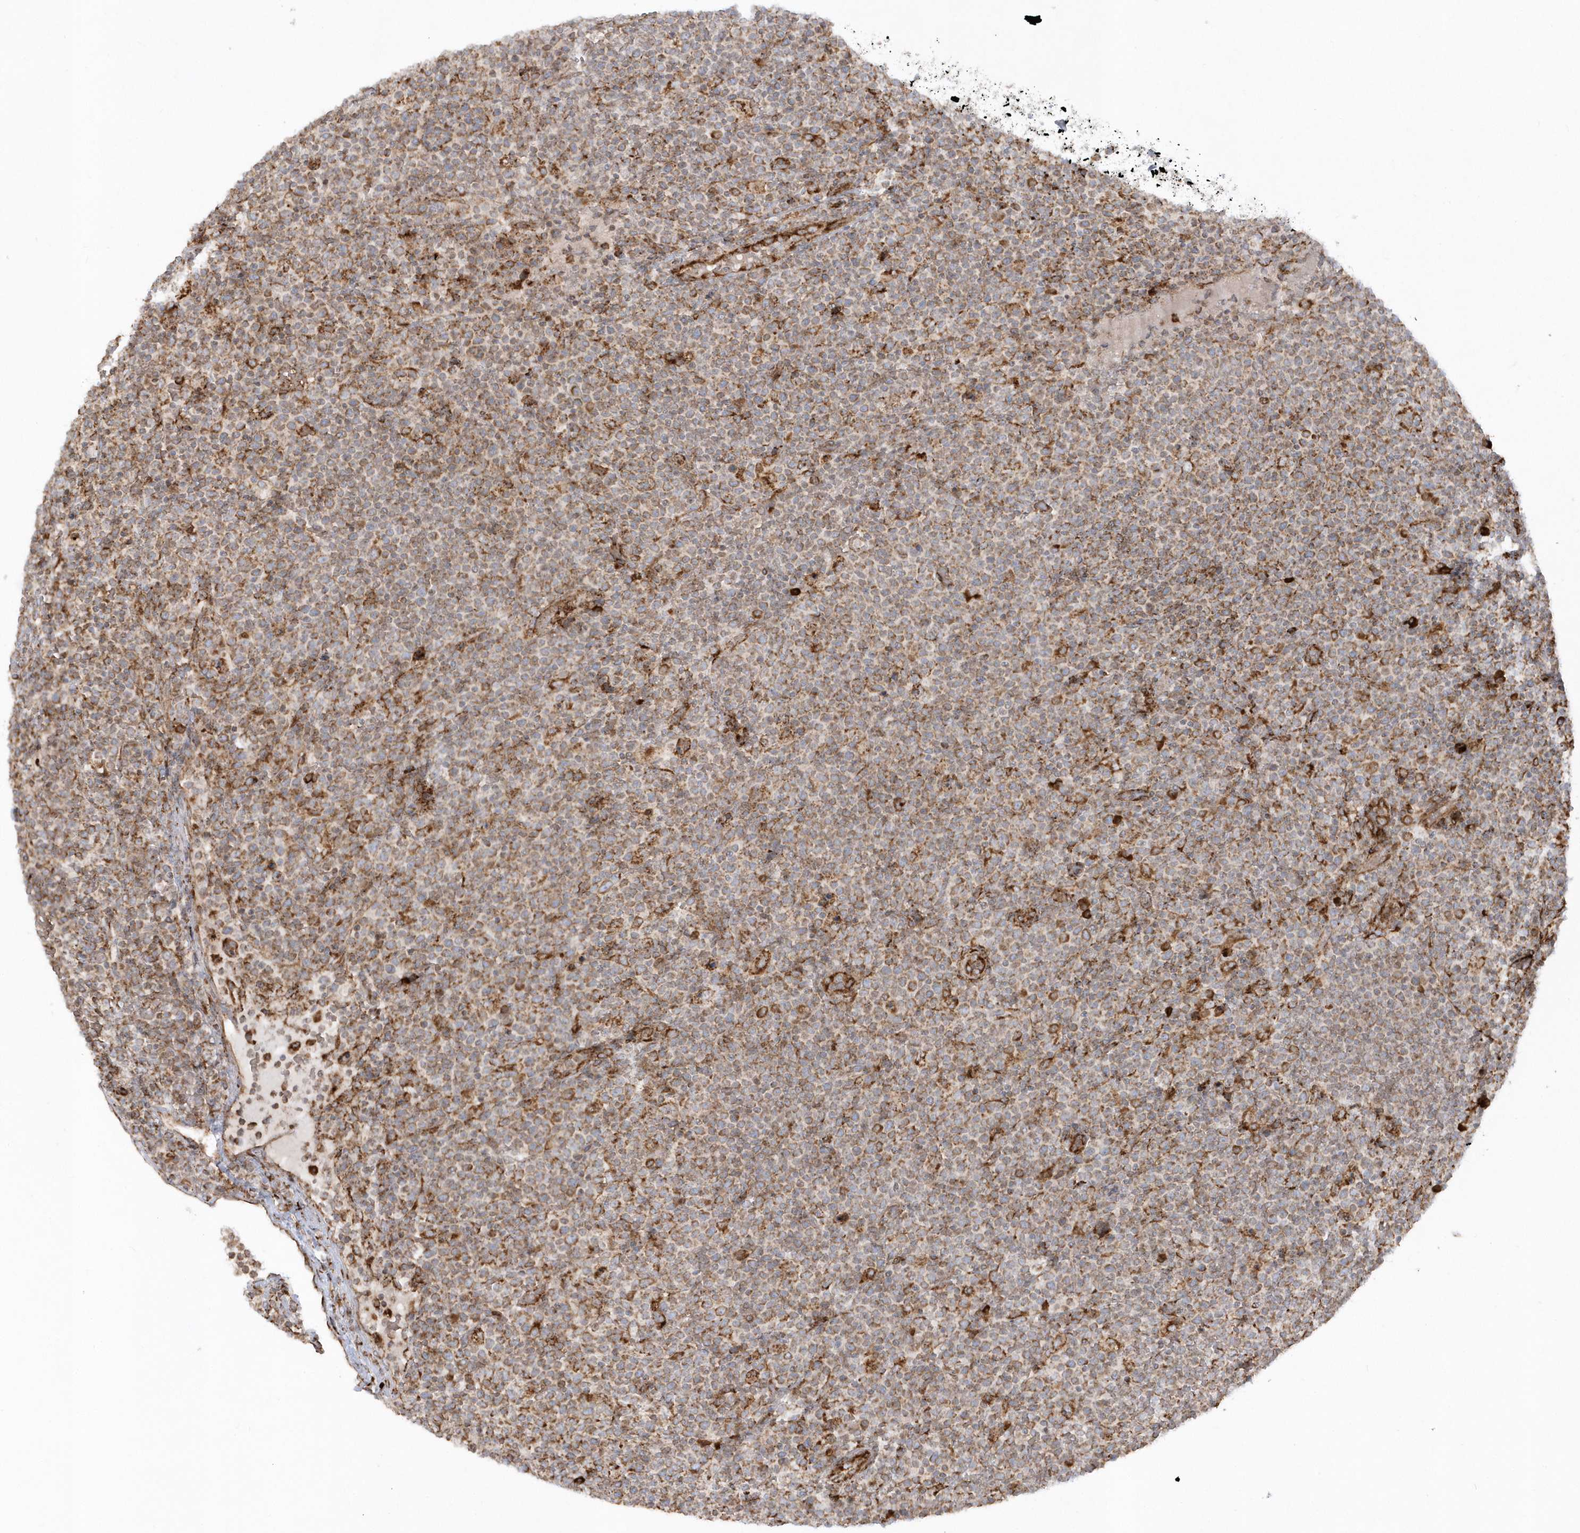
{"staining": {"intensity": "moderate", "quantity": ">75%", "location": "cytoplasmic/membranous"}, "tissue": "lymphoma", "cell_type": "Tumor cells", "image_type": "cancer", "snomed": [{"axis": "morphology", "description": "Malignant lymphoma, non-Hodgkin's type, High grade"}, {"axis": "topography", "description": "Lymph node"}], "caption": "IHC staining of high-grade malignant lymphoma, non-Hodgkin's type, which displays medium levels of moderate cytoplasmic/membranous positivity in about >75% of tumor cells indicating moderate cytoplasmic/membranous protein positivity. The staining was performed using DAB (3,3'-diaminobenzidine) (brown) for protein detection and nuclei were counterstained in hematoxylin (blue).", "gene": "SH3BP2", "patient": {"sex": "male", "age": 61}}